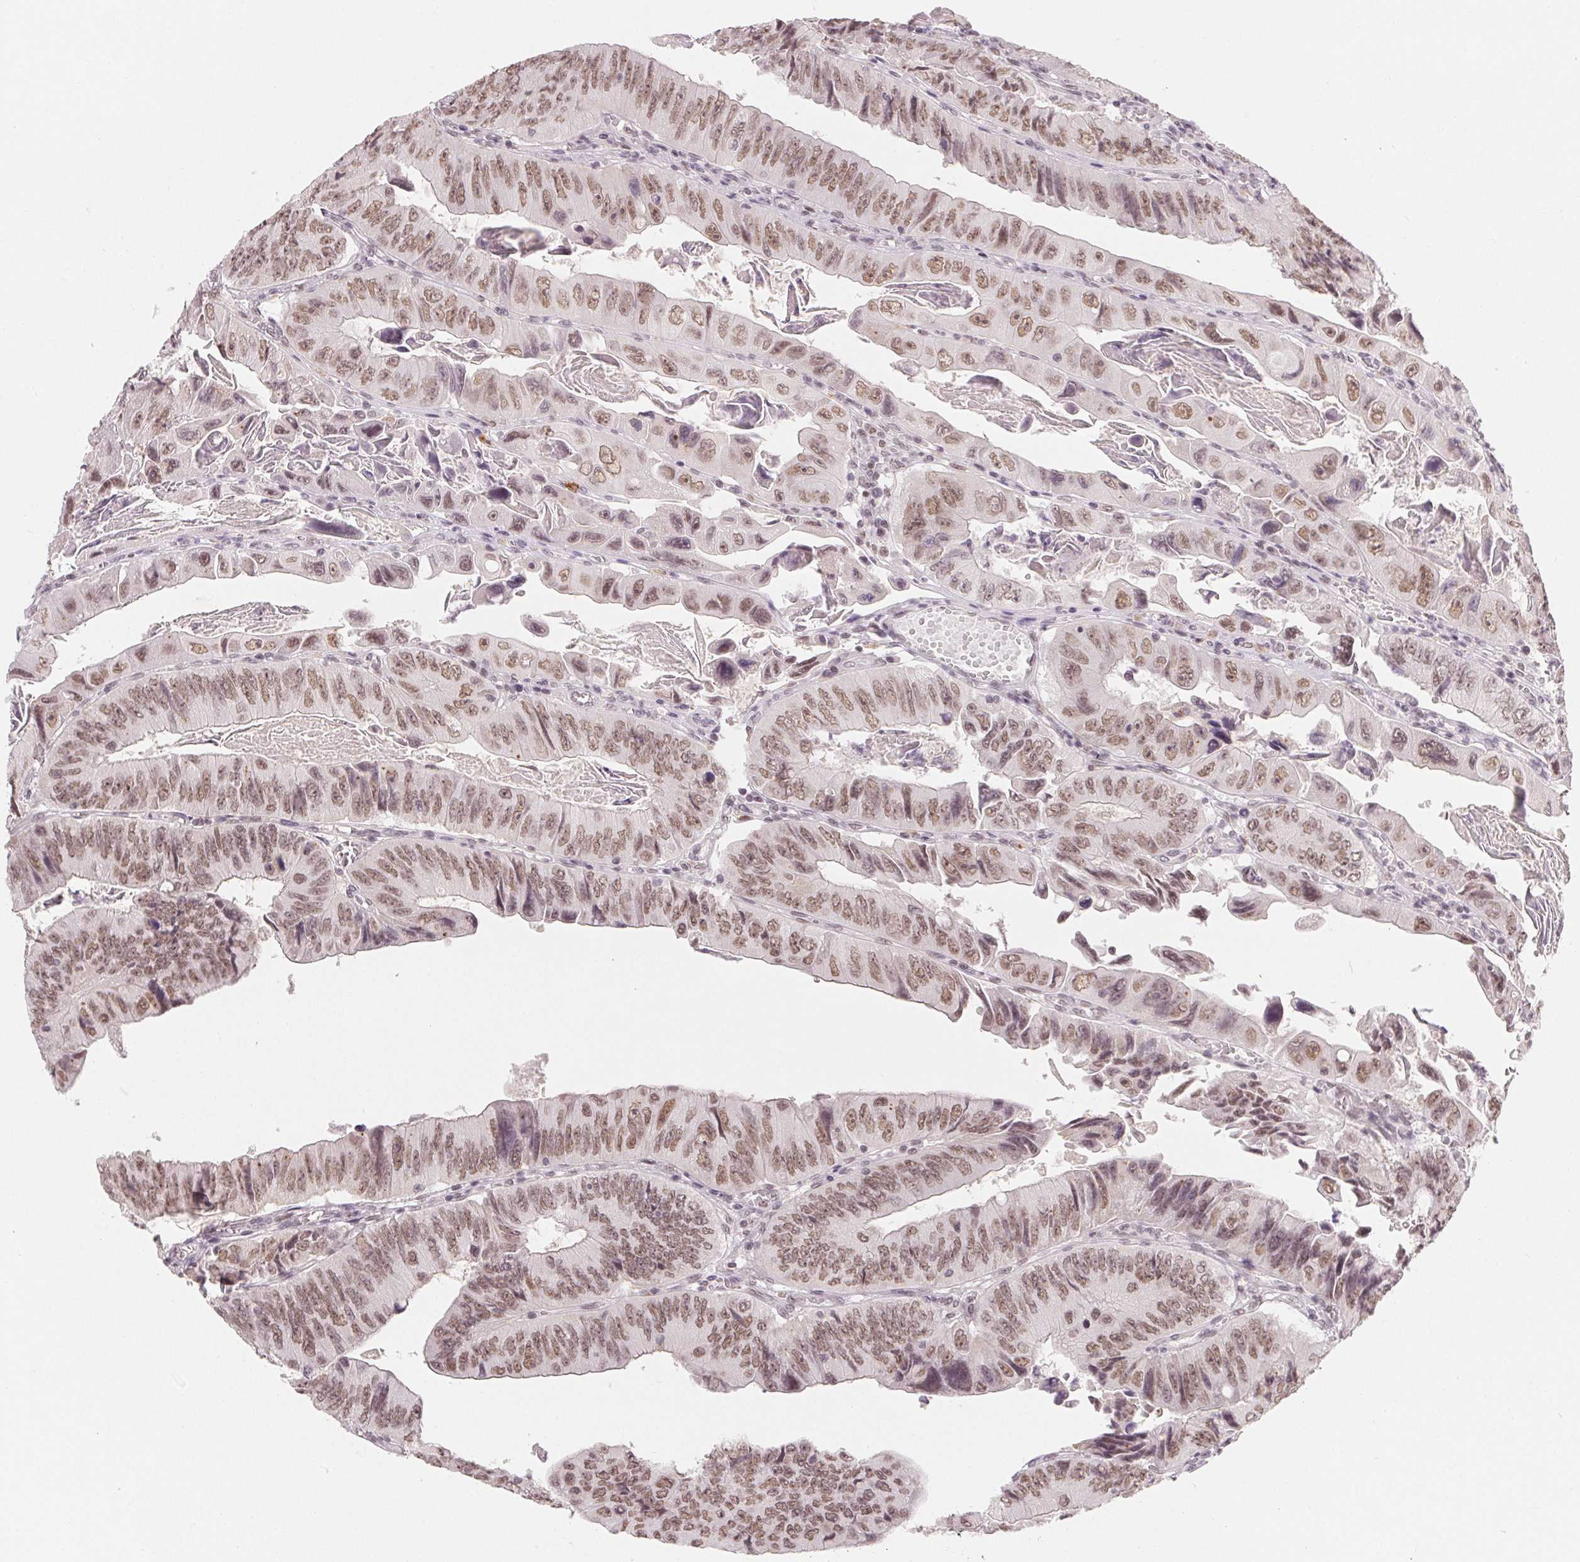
{"staining": {"intensity": "moderate", "quantity": ">75%", "location": "nuclear"}, "tissue": "colorectal cancer", "cell_type": "Tumor cells", "image_type": "cancer", "snomed": [{"axis": "morphology", "description": "Adenocarcinoma, NOS"}, {"axis": "topography", "description": "Colon"}], "caption": "Immunohistochemistry (IHC) image of colorectal cancer (adenocarcinoma) stained for a protein (brown), which exhibits medium levels of moderate nuclear expression in about >75% of tumor cells.", "gene": "NXF3", "patient": {"sex": "female", "age": 84}}